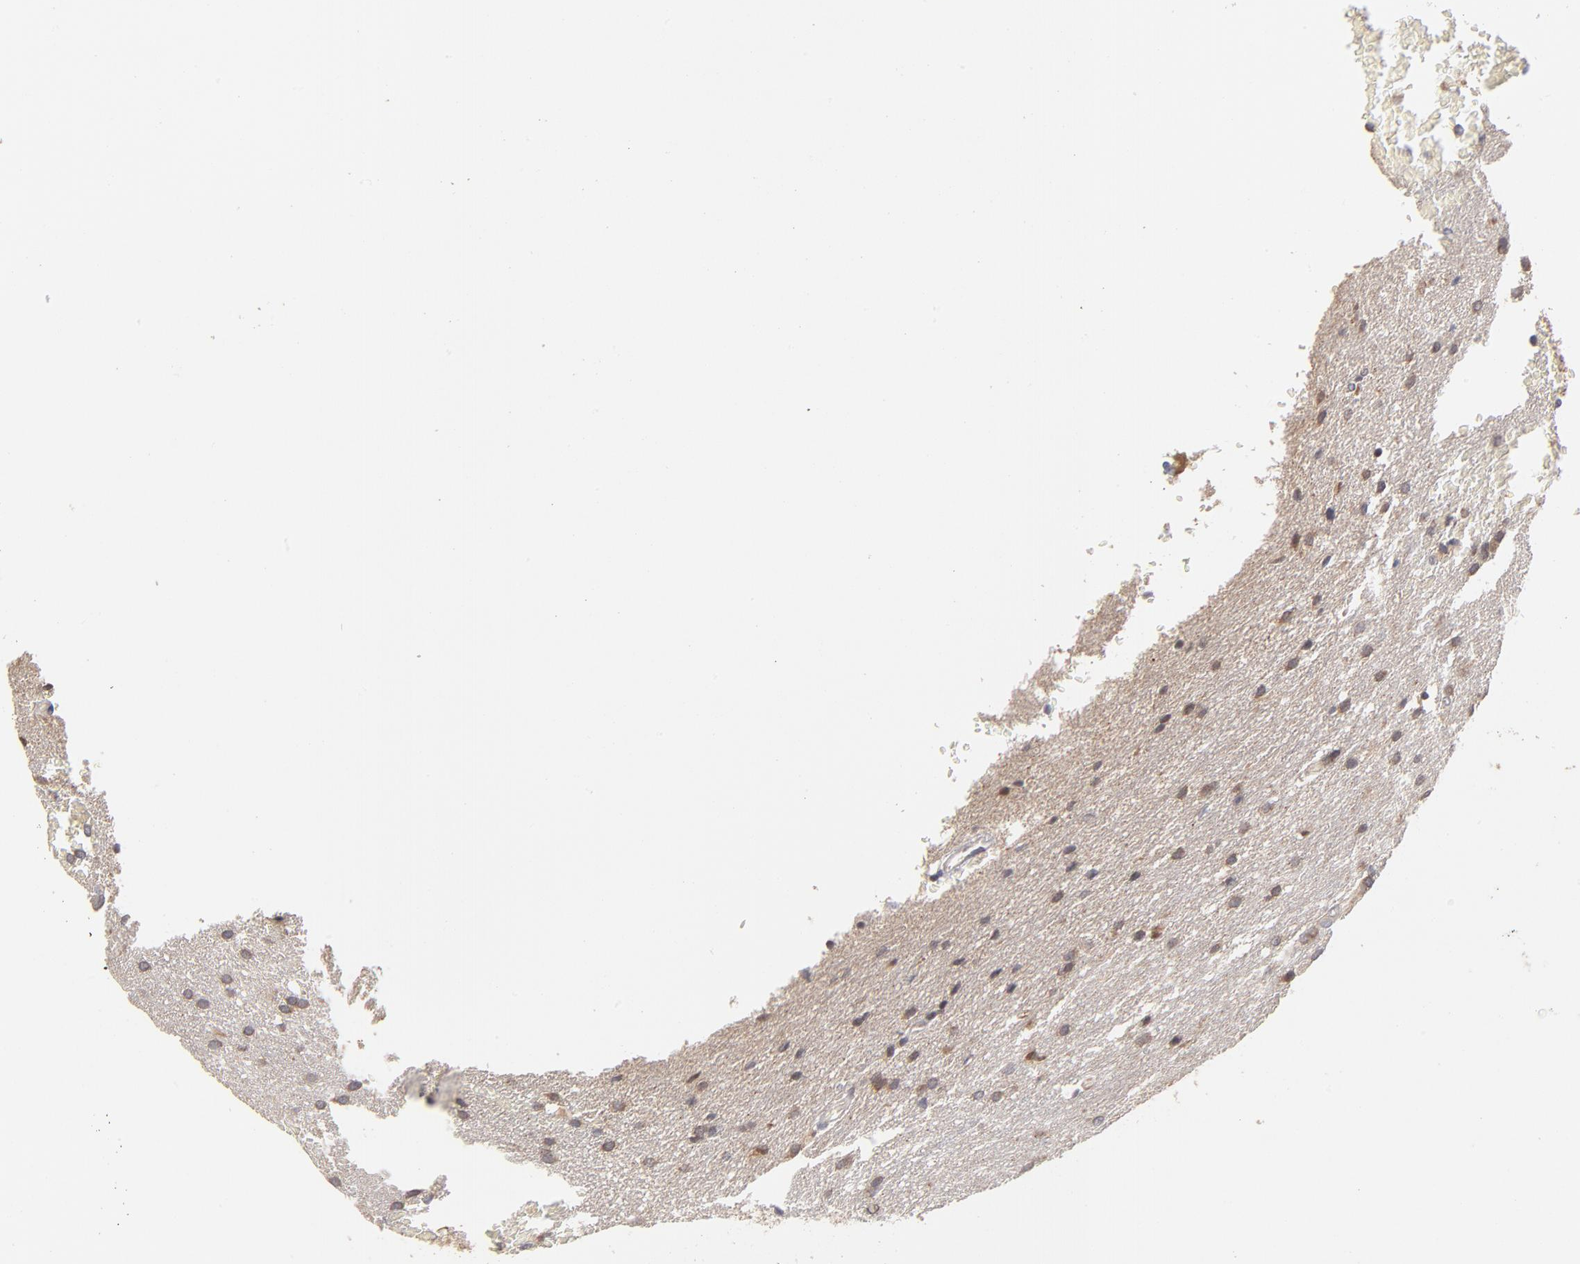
{"staining": {"intensity": "weak", "quantity": ">75%", "location": "cytoplasmic/membranous"}, "tissue": "glioma", "cell_type": "Tumor cells", "image_type": "cancer", "snomed": [{"axis": "morphology", "description": "Glioma, malignant, Low grade"}, {"axis": "topography", "description": "Brain"}], "caption": "Malignant glioma (low-grade) stained with IHC demonstrates weak cytoplasmic/membranous expression in approximately >75% of tumor cells.", "gene": "IVNS1ABP", "patient": {"sex": "female", "age": 32}}